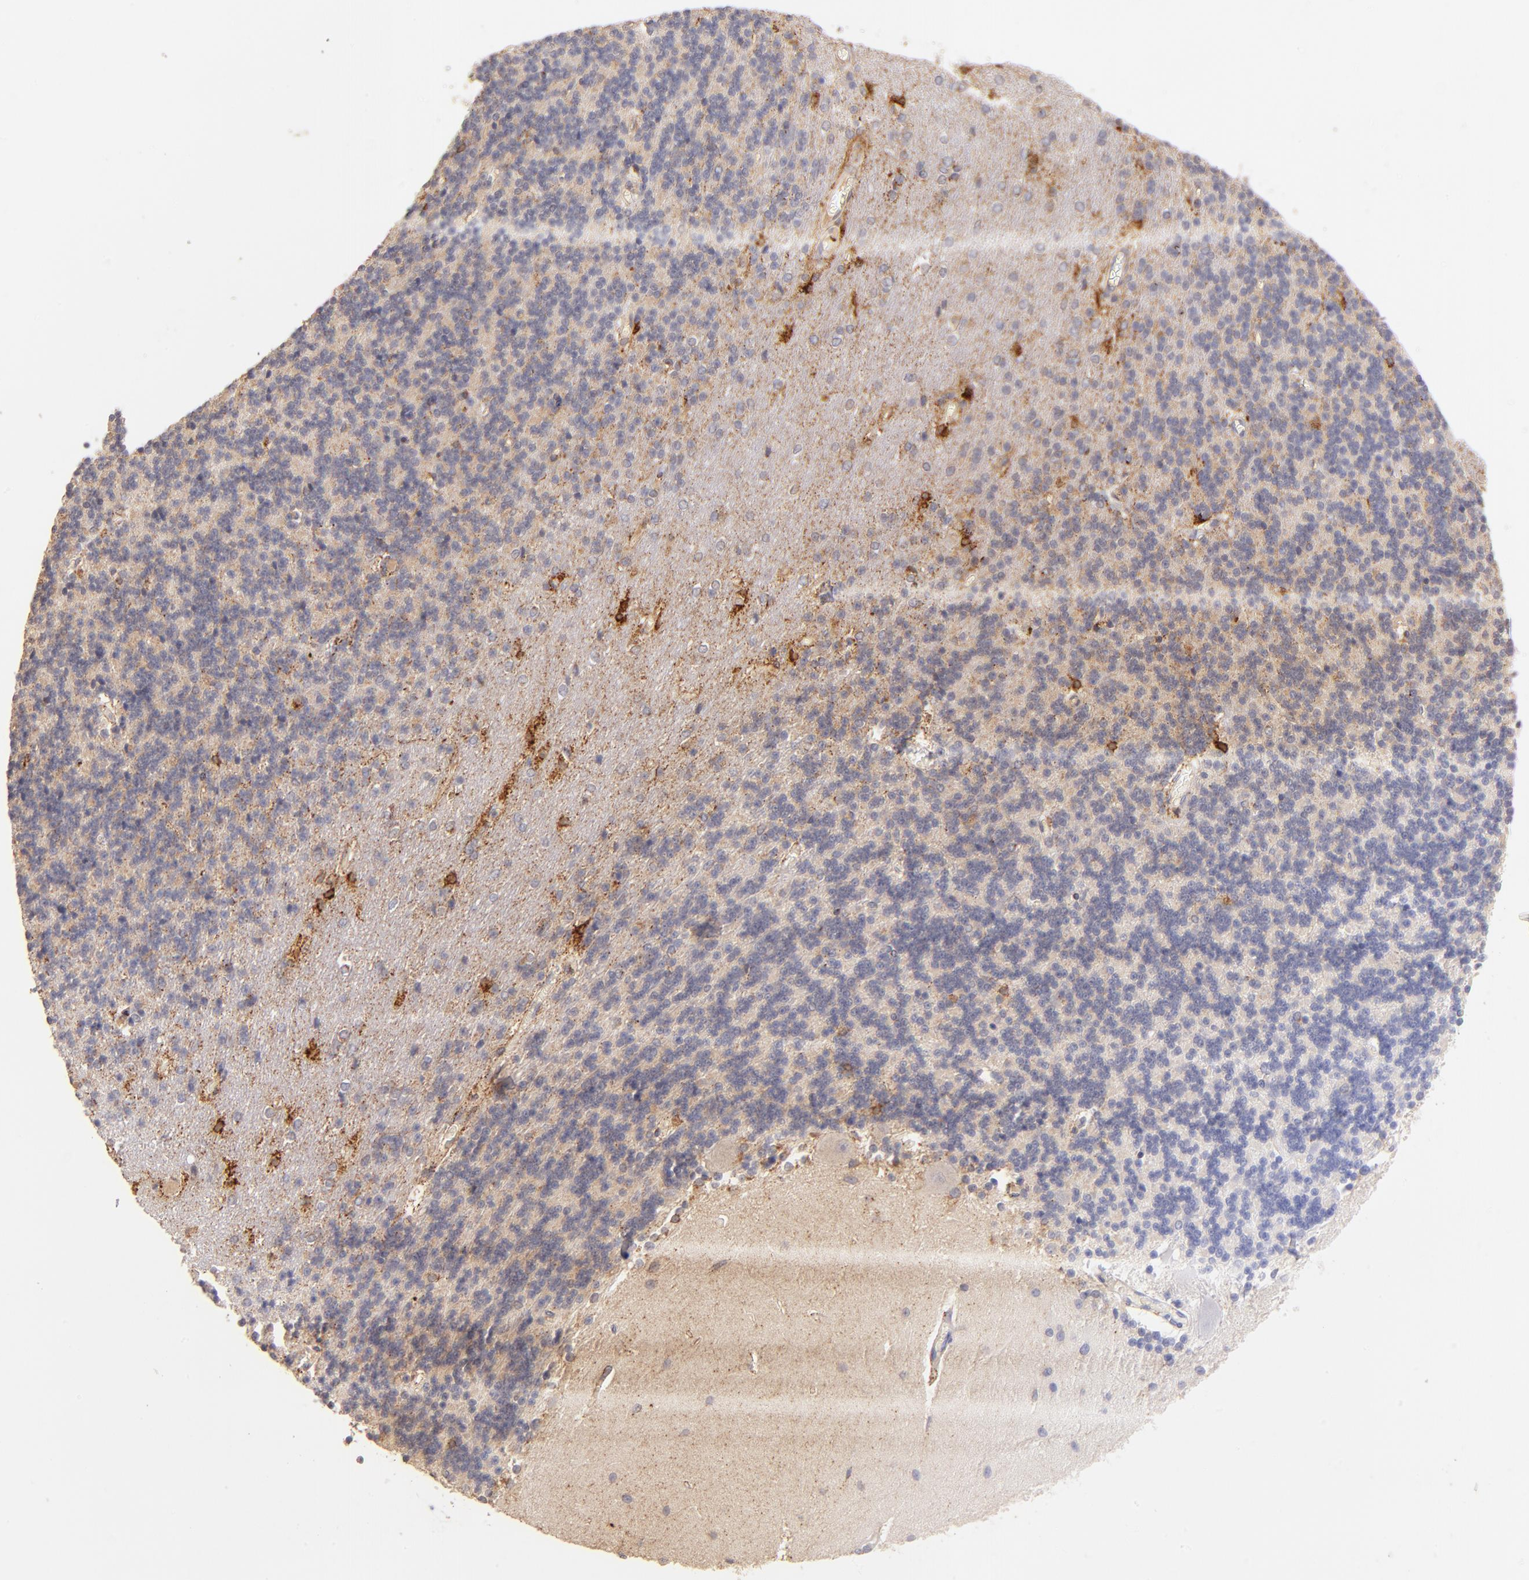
{"staining": {"intensity": "negative", "quantity": "none", "location": "none"}, "tissue": "cerebellum", "cell_type": "Cells in granular layer", "image_type": "normal", "snomed": [{"axis": "morphology", "description": "Normal tissue, NOS"}, {"axis": "topography", "description": "Cerebellum"}], "caption": "An IHC photomicrograph of normal cerebellum is shown. There is no staining in cells in granular layer of cerebellum.", "gene": "SPARC", "patient": {"sex": "female", "age": 54}}